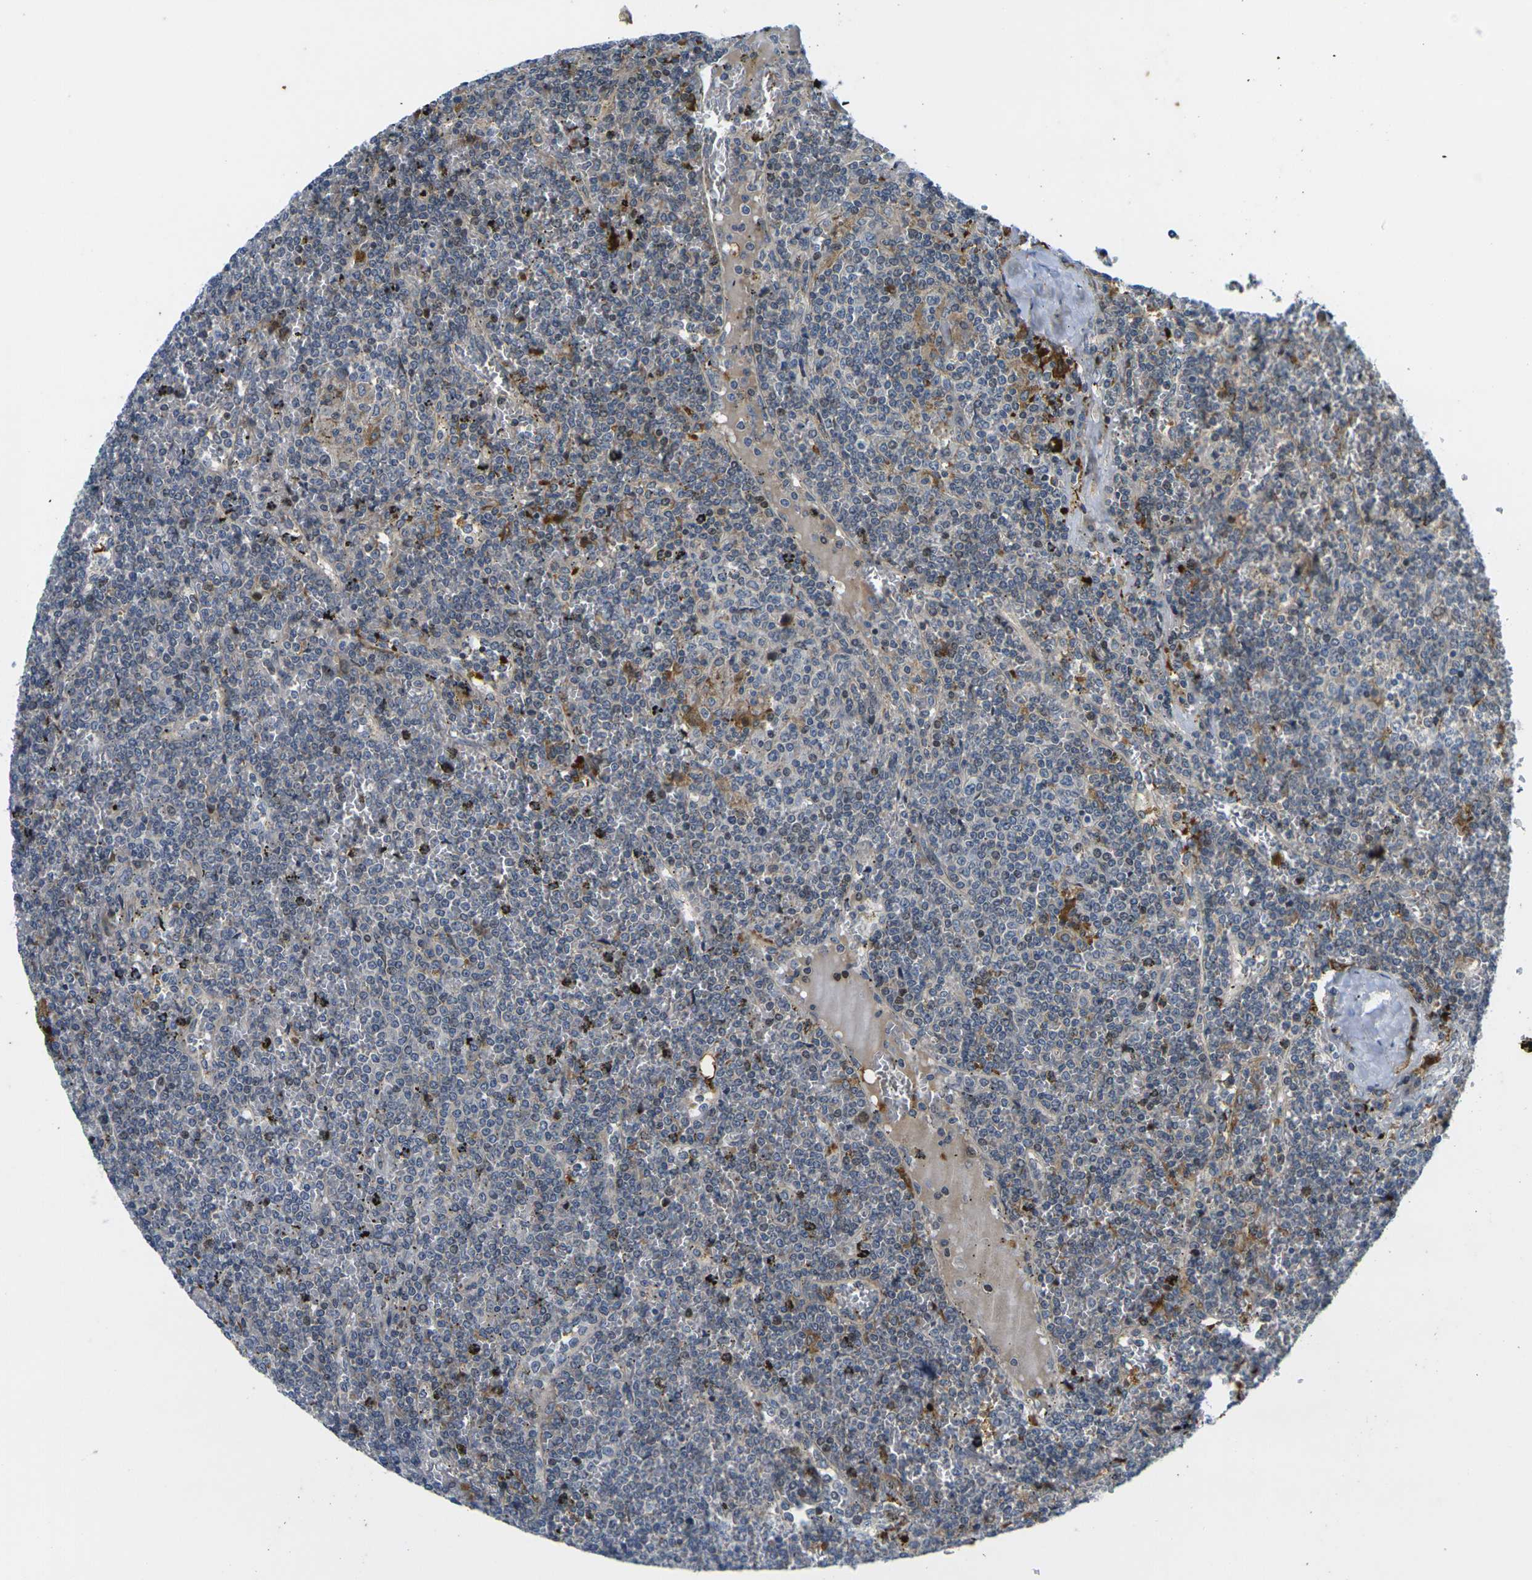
{"staining": {"intensity": "weak", "quantity": "<25%", "location": "cytoplasmic/membranous"}, "tissue": "lymphoma", "cell_type": "Tumor cells", "image_type": "cancer", "snomed": [{"axis": "morphology", "description": "Malignant lymphoma, non-Hodgkin's type, Low grade"}, {"axis": "topography", "description": "Spleen"}], "caption": "An IHC photomicrograph of lymphoma is shown. There is no staining in tumor cells of lymphoma. Brightfield microscopy of immunohistochemistry stained with DAB (3,3'-diaminobenzidine) (brown) and hematoxylin (blue), captured at high magnification.", "gene": "ROBO2", "patient": {"sex": "female", "age": 19}}